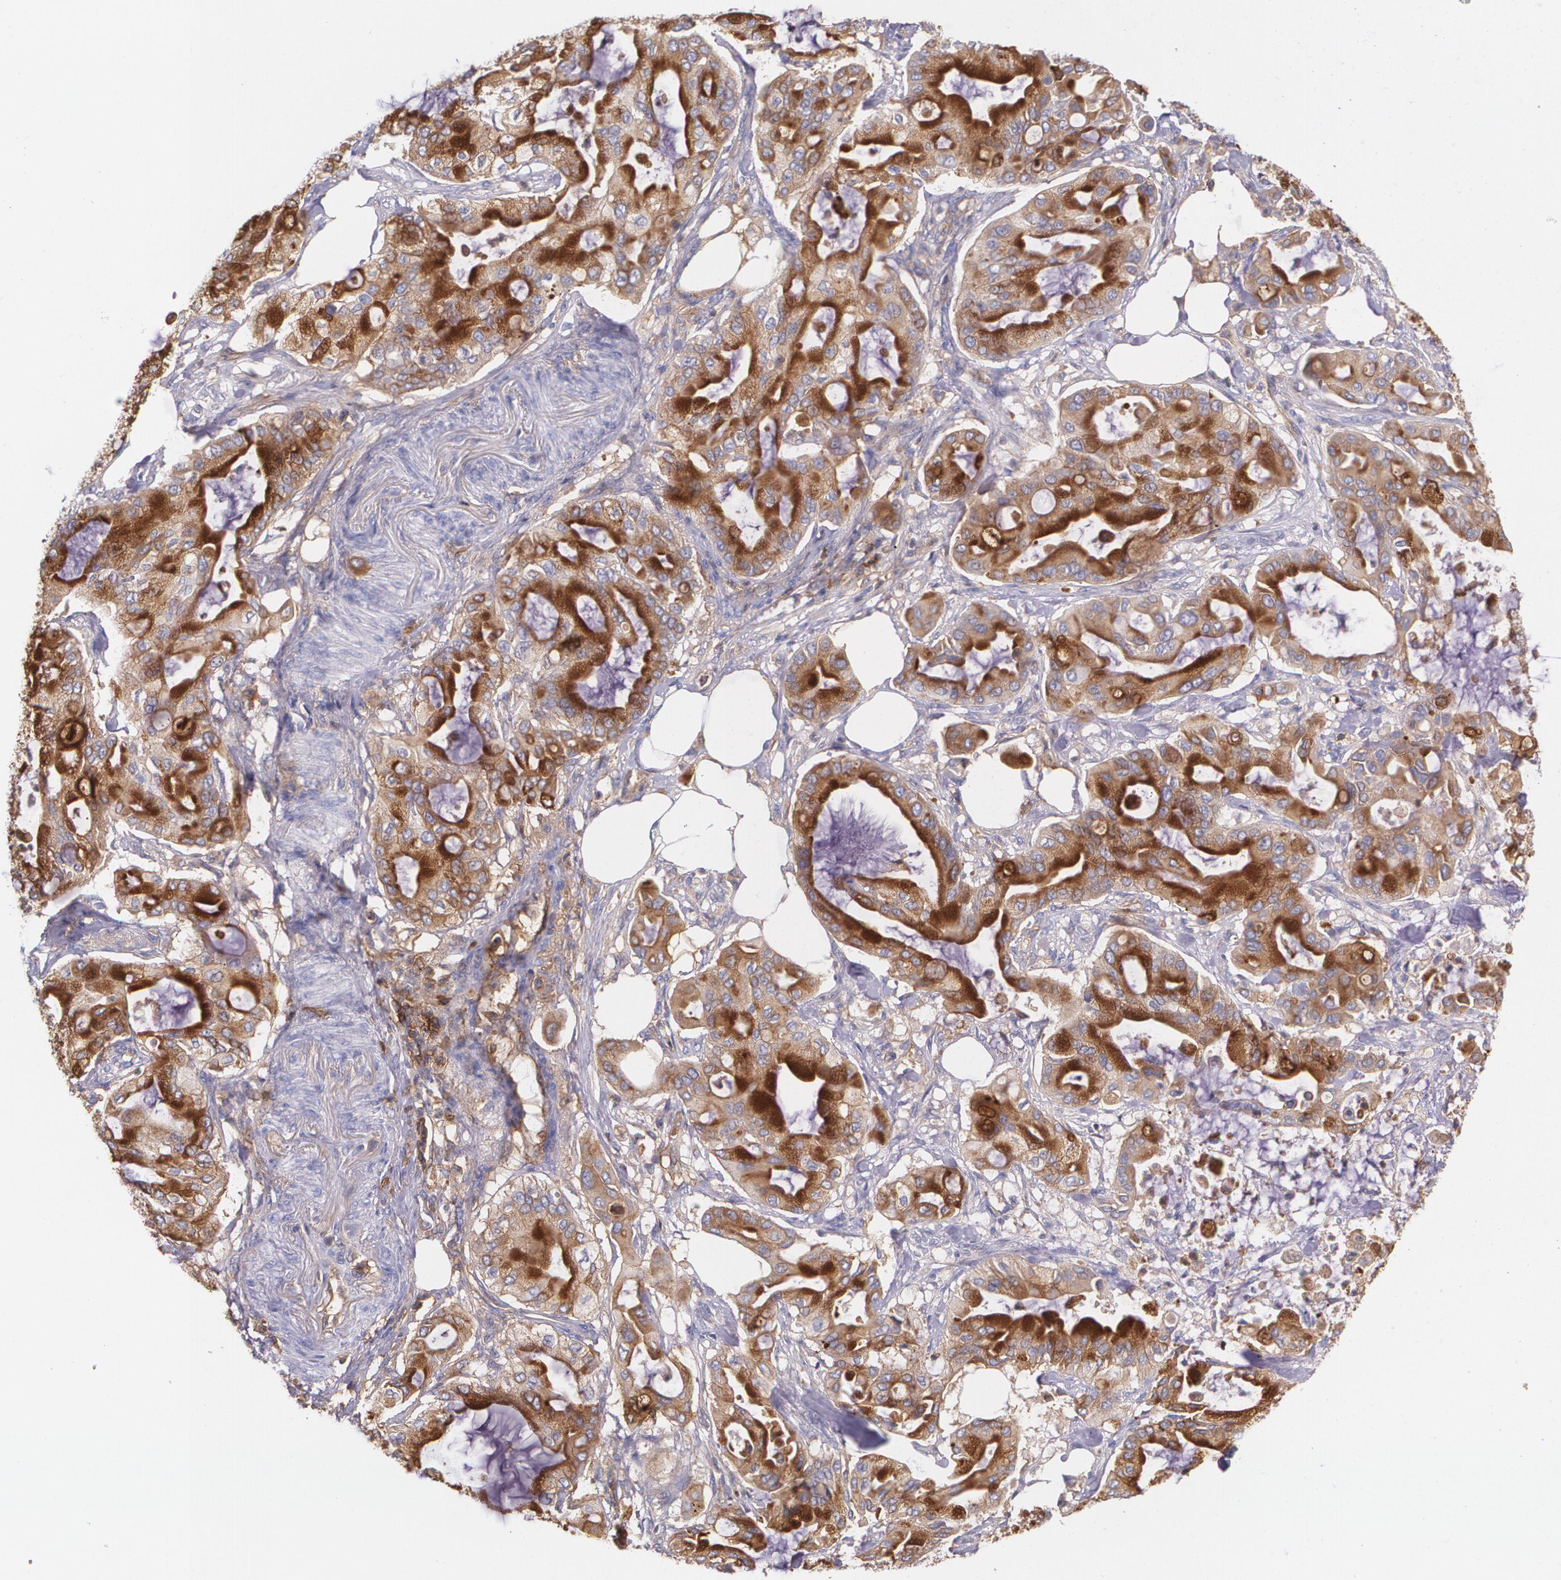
{"staining": {"intensity": "moderate", "quantity": ">75%", "location": "cytoplasmic/membranous"}, "tissue": "pancreatic cancer", "cell_type": "Tumor cells", "image_type": "cancer", "snomed": [{"axis": "morphology", "description": "Adenocarcinoma, NOS"}, {"axis": "morphology", "description": "Adenocarcinoma, metastatic, NOS"}, {"axis": "topography", "description": "Lymph node"}, {"axis": "topography", "description": "Pancreas"}, {"axis": "topography", "description": "Duodenum"}], "caption": "IHC image of neoplastic tissue: human adenocarcinoma (pancreatic) stained using immunohistochemistry (IHC) displays medium levels of moderate protein expression localized specifically in the cytoplasmic/membranous of tumor cells, appearing as a cytoplasmic/membranous brown color.", "gene": "B2M", "patient": {"sex": "female", "age": 64}}